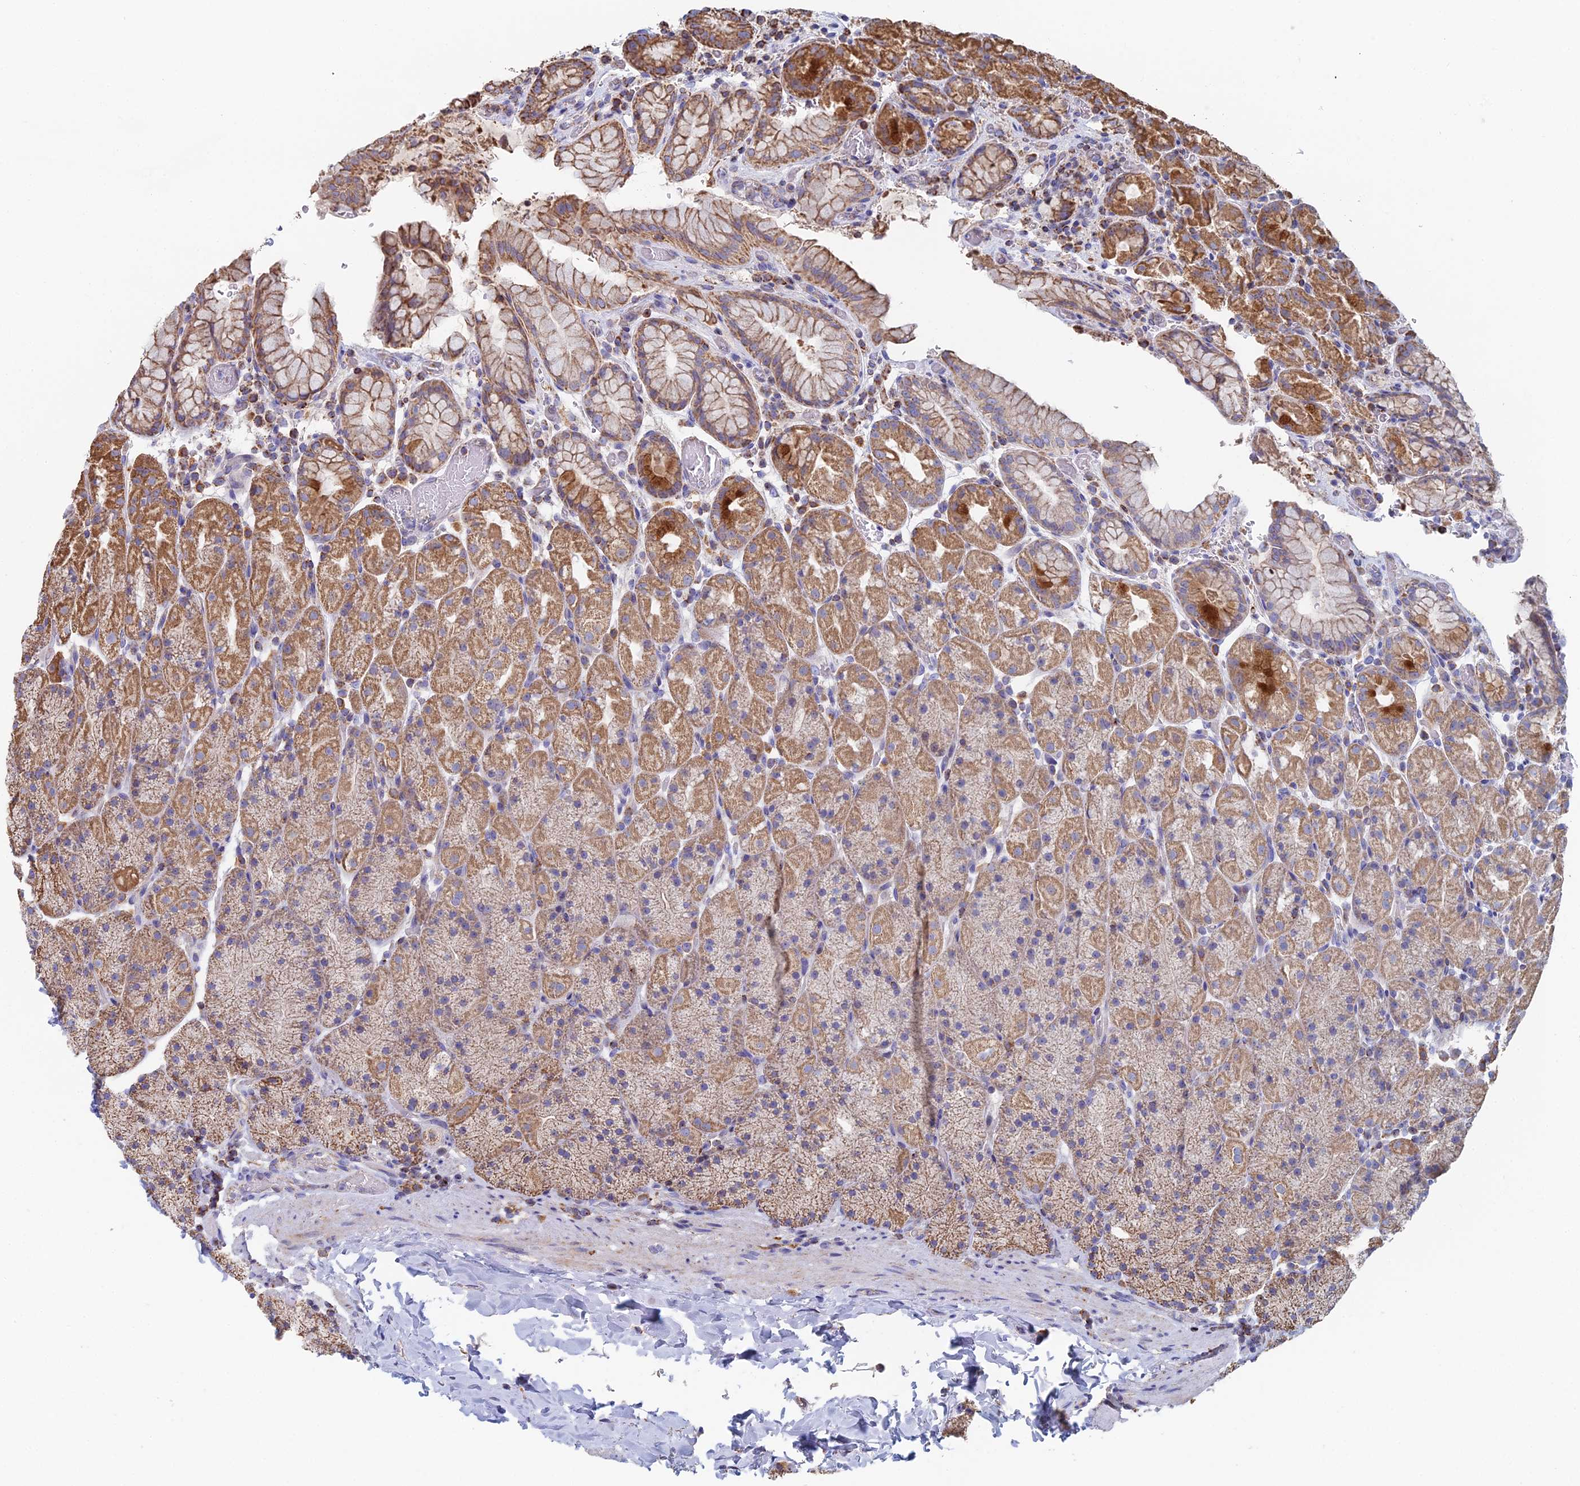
{"staining": {"intensity": "moderate", "quantity": ">75%", "location": "cytoplasmic/membranous"}, "tissue": "stomach", "cell_type": "Glandular cells", "image_type": "normal", "snomed": [{"axis": "morphology", "description": "Normal tissue, NOS"}, {"axis": "topography", "description": "Stomach, upper"}, {"axis": "topography", "description": "Stomach, lower"}], "caption": "Protein staining reveals moderate cytoplasmic/membranous staining in about >75% of glandular cells in benign stomach.", "gene": "SPOCK2", "patient": {"sex": "male", "age": 67}}